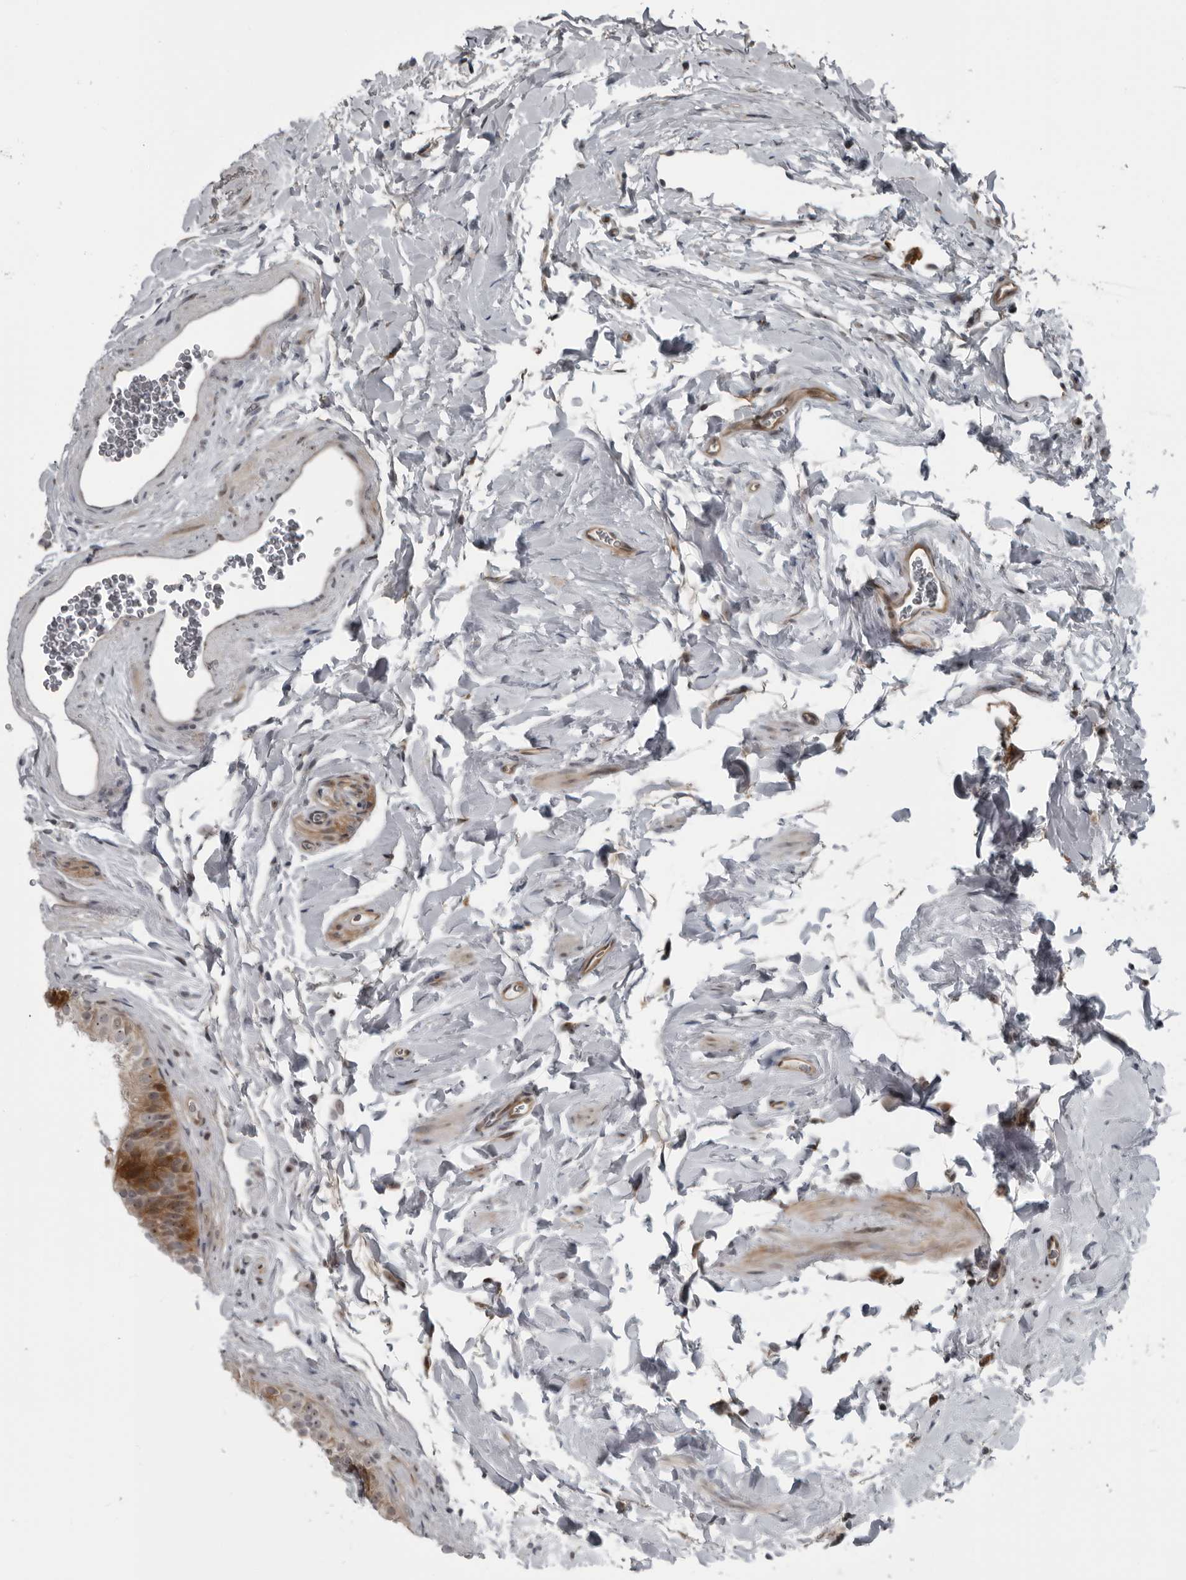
{"staining": {"intensity": "moderate", "quantity": "<25%", "location": "cytoplasmic/membranous"}, "tissue": "epididymis", "cell_type": "Glandular cells", "image_type": "normal", "snomed": [{"axis": "morphology", "description": "Normal tissue, NOS"}, {"axis": "topography", "description": "Epididymis"}], "caption": "Brown immunohistochemical staining in unremarkable epididymis demonstrates moderate cytoplasmic/membranous positivity in about <25% of glandular cells. The protein is stained brown, and the nuclei are stained in blue (DAB (3,3'-diaminobenzidine) IHC with brightfield microscopy, high magnification).", "gene": "FAM102B", "patient": {"sex": "male", "age": 49}}